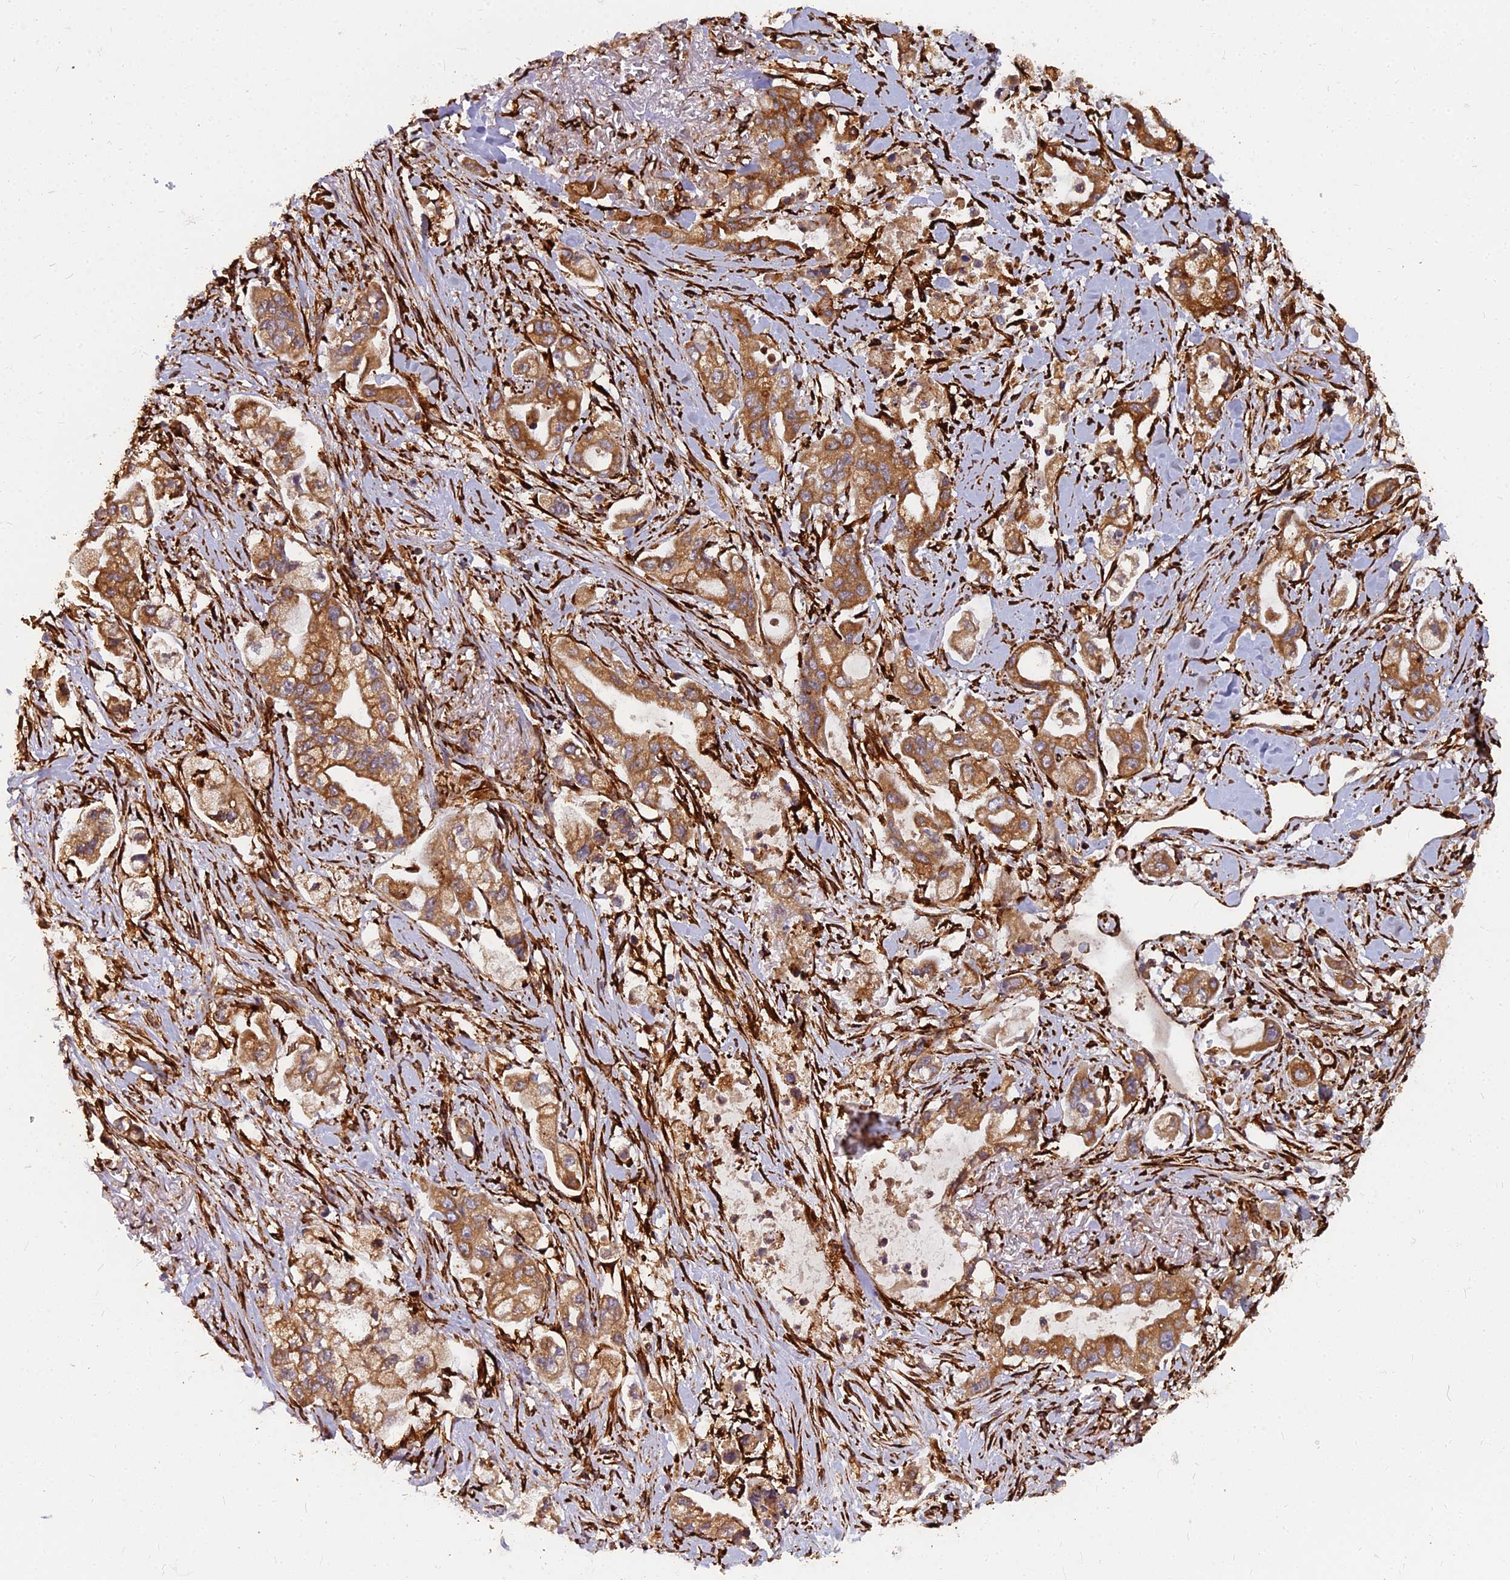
{"staining": {"intensity": "moderate", "quantity": ">75%", "location": "cytoplasmic/membranous"}, "tissue": "stomach cancer", "cell_type": "Tumor cells", "image_type": "cancer", "snomed": [{"axis": "morphology", "description": "Adenocarcinoma, NOS"}, {"axis": "topography", "description": "Stomach"}], "caption": "Stomach cancer was stained to show a protein in brown. There is medium levels of moderate cytoplasmic/membranous expression in approximately >75% of tumor cells.", "gene": "NDUFAF7", "patient": {"sex": "male", "age": 62}}